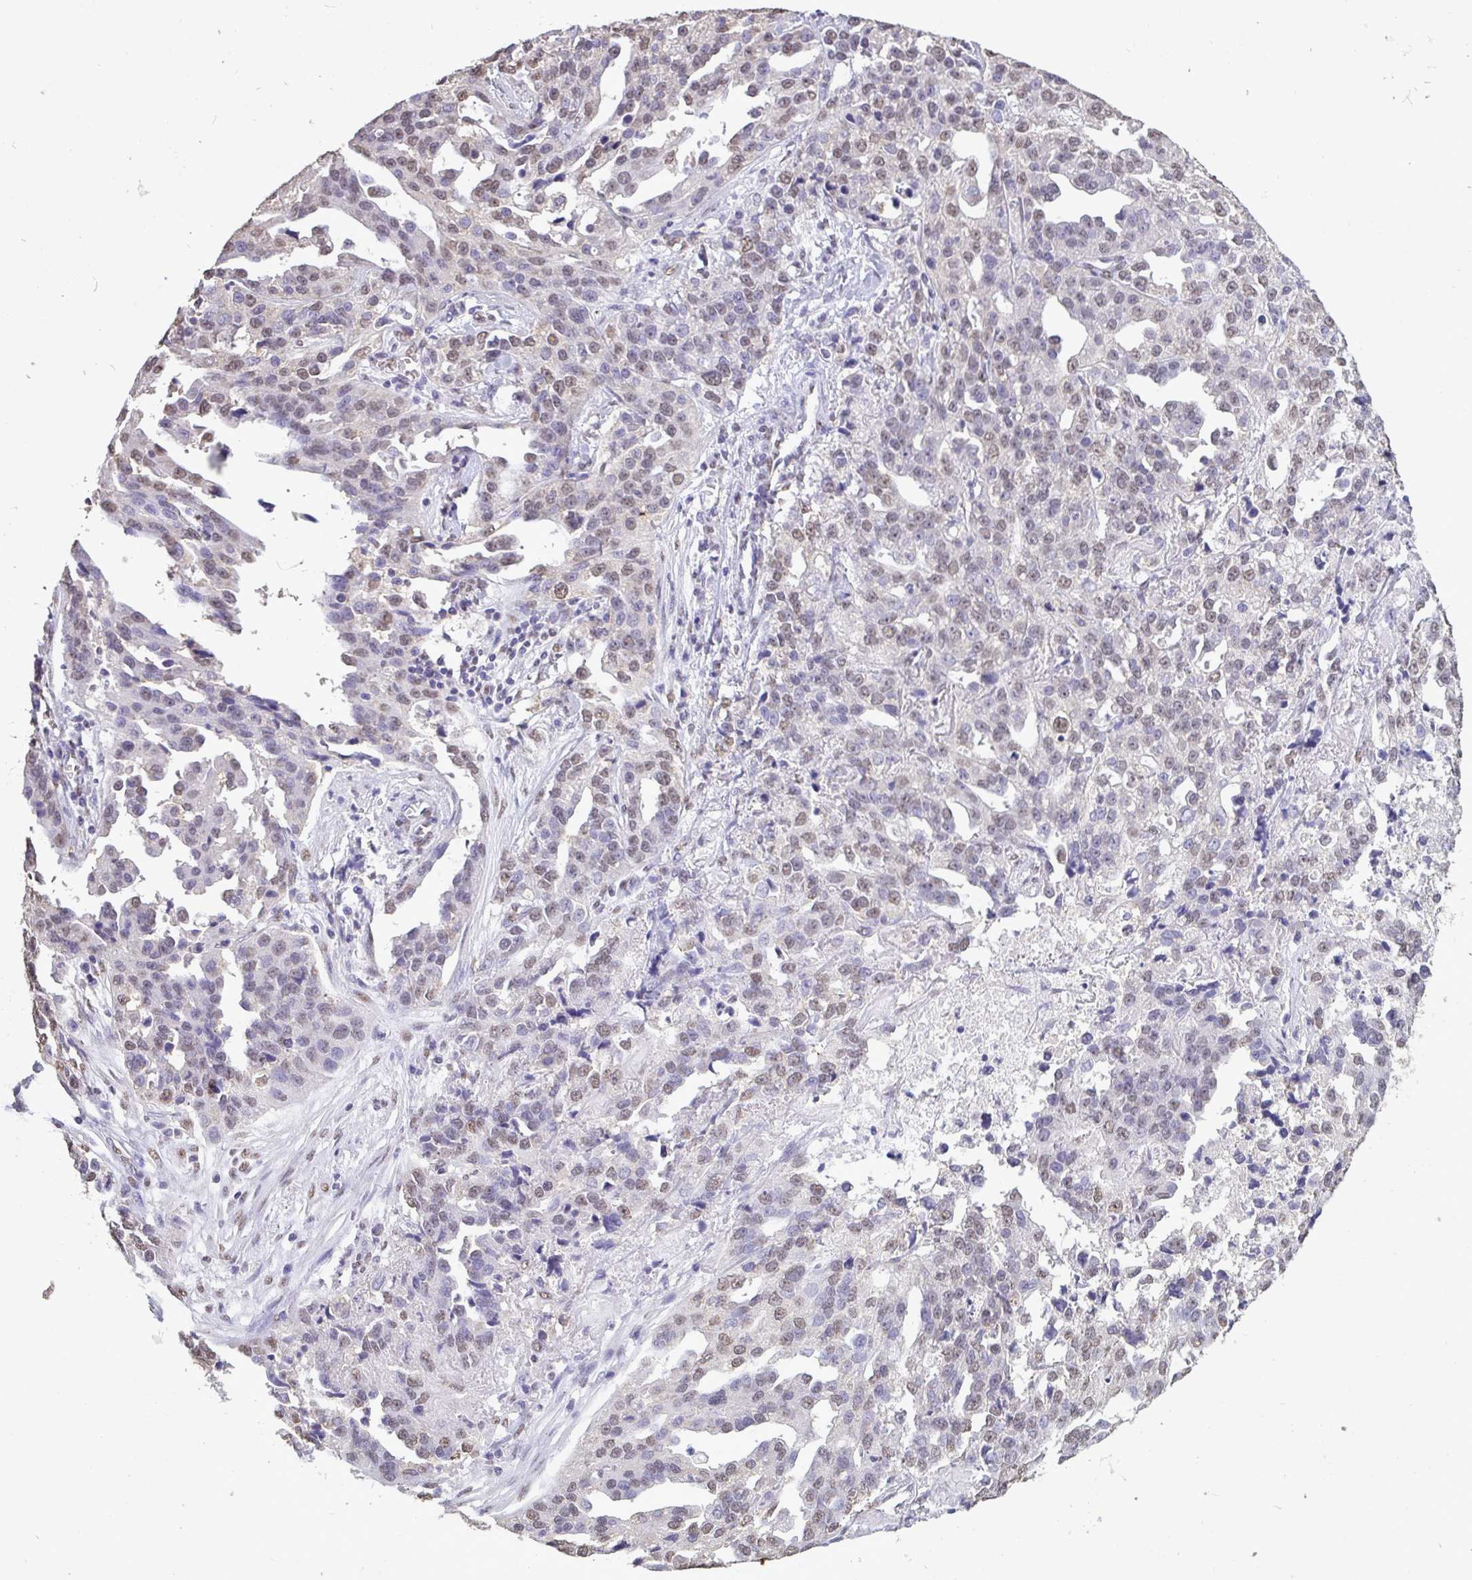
{"staining": {"intensity": "weak", "quantity": "25%-75%", "location": "nuclear"}, "tissue": "ovarian cancer", "cell_type": "Tumor cells", "image_type": "cancer", "snomed": [{"axis": "morphology", "description": "Cystadenocarcinoma, serous, NOS"}, {"axis": "topography", "description": "Ovary"}], "caption": "Serous cystadenocarcinoma (ovarian) stained with DAB (3,3'-diaminobenzidine) immunohistochemistry (IHC) displays low levels of weak nuclear staining in approximately 25%-75% of tumor cells. Immunohistochemistry stains the protein of interest in brown and the nuclei are stained blue.", "gene": "SEMA6B", "patient": {"sex": "female", "age": 75}}